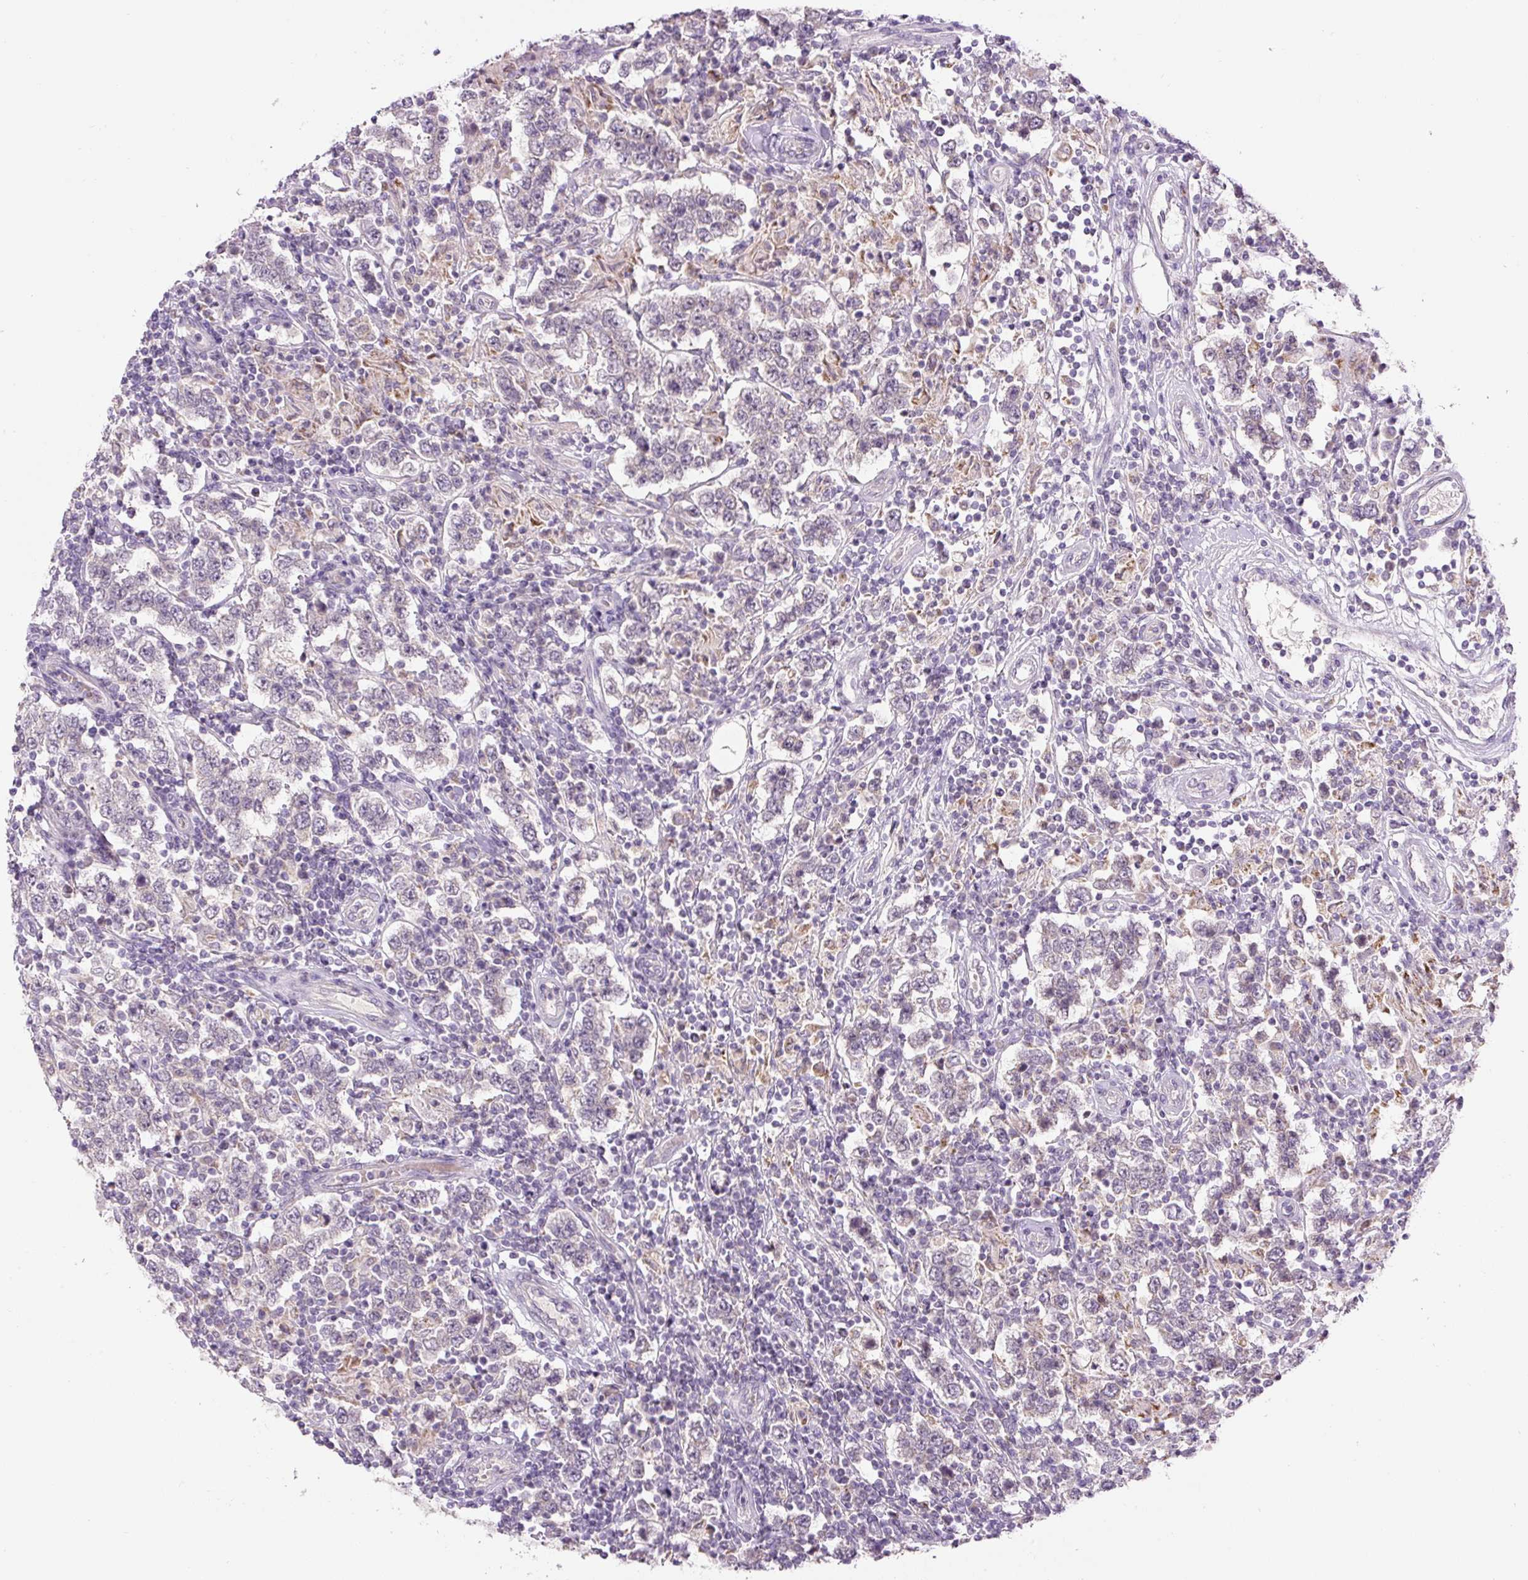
{"staining": {"intensity": "negative", "quantity": "none", "location": "none"}, "tissue": "testis cancer", "cell_type": "Tumor cells", "image_type": "cancer", "snomed": [{"axis": "morphology", "description": "Normal tissue, NOS"}, {"axis": "morphology", "description": "Urothelial carcinoma, High grade"}, {"axis": "morphology", "description": "Seminoma, NOS"}, {"axis": "morphology", "description": "Carcinoma, Embryonal, NOS"}, {"axis": "topography", "description": "Urinary bladder"}, {"axis": "topography", "description": "Testis"}], "caption": "DAB immunohistochemical staining of human testis seminoma displays no significant positivity in tumor cells.", "gene": "FABP7", "patient": {"sex": "male", "age": 41}}